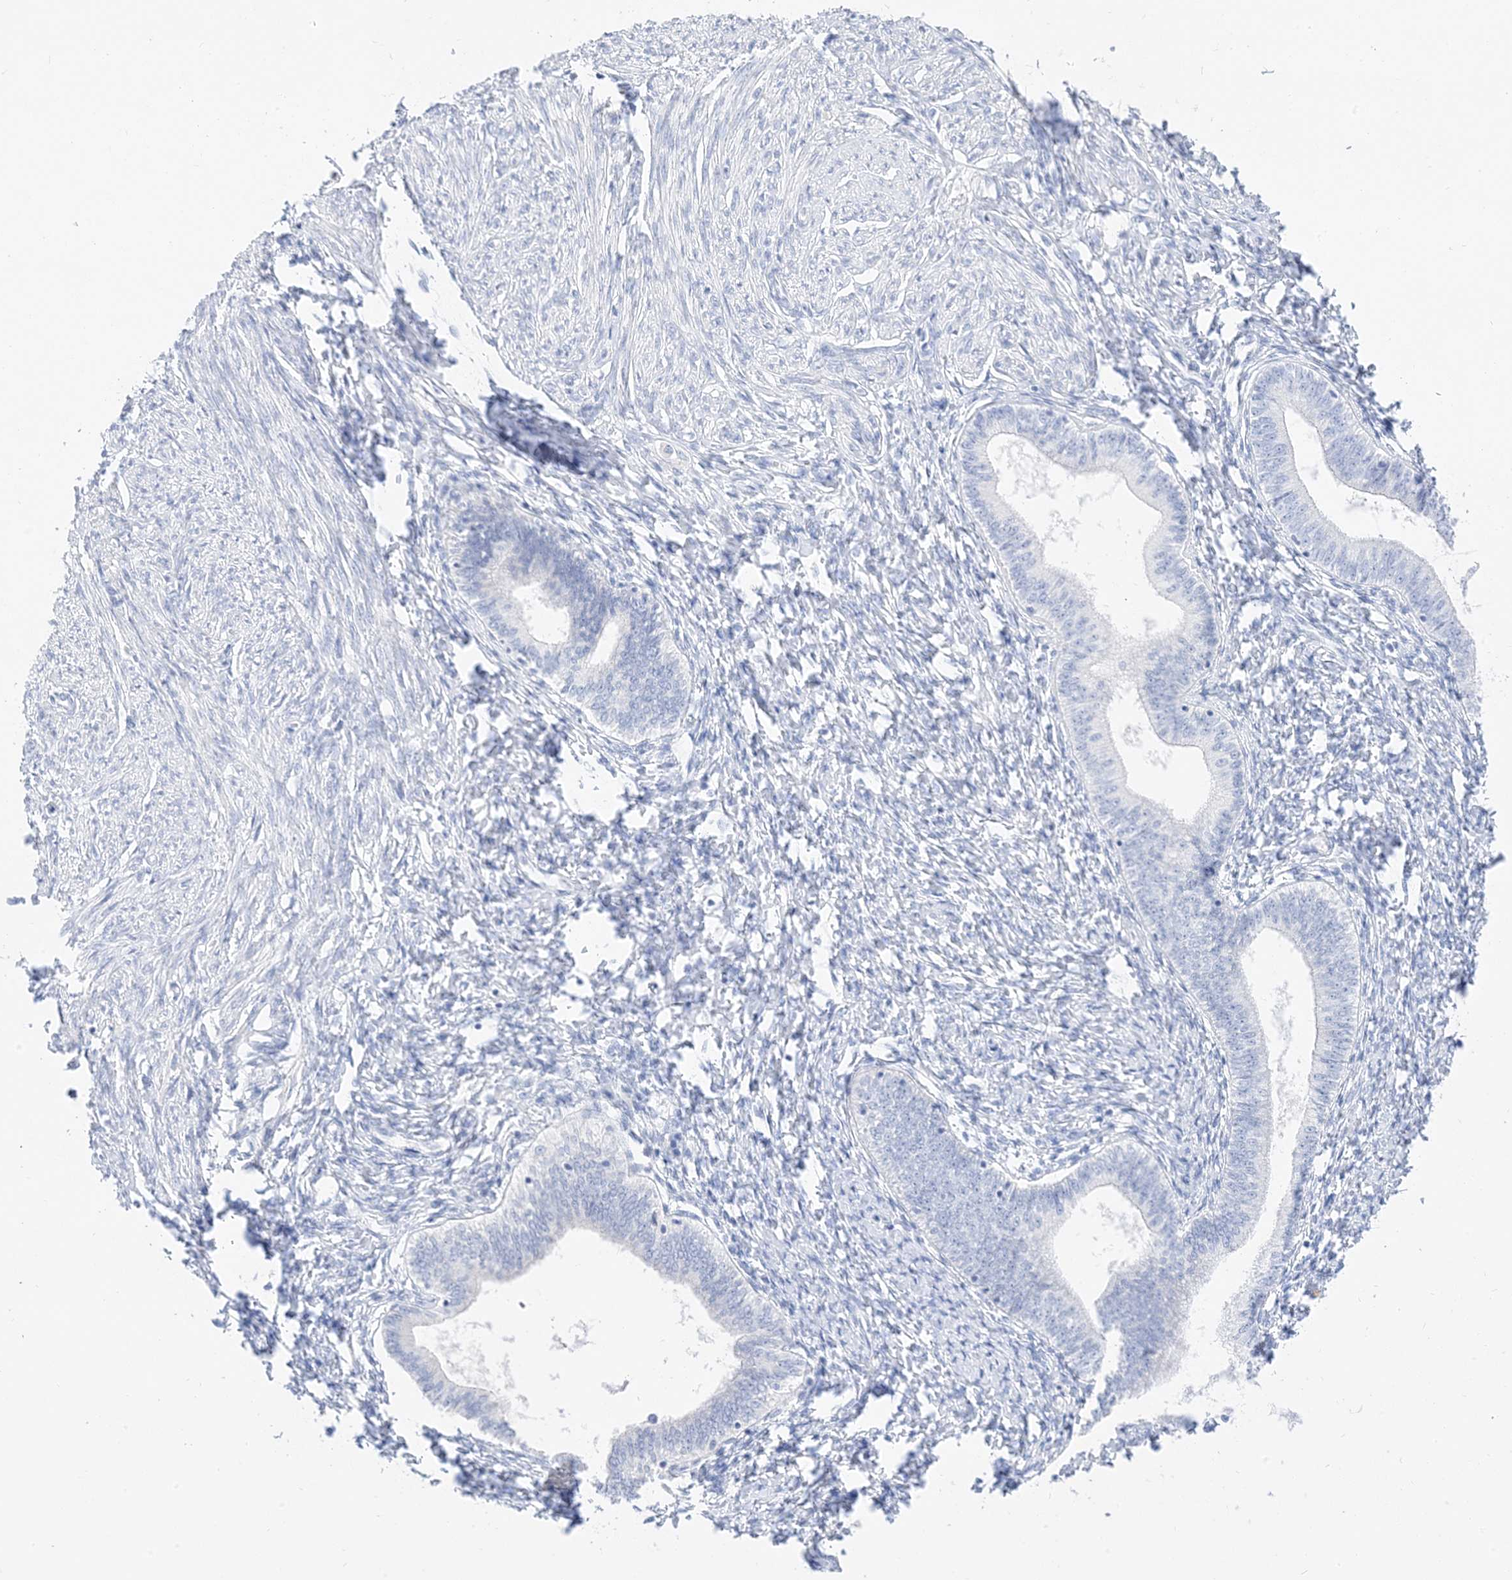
{"staining": {"intensity": "negative", "quantity": "none", "location": "none"}, "tissue": "endometrium", "cell_type": "Cells in endometrial stroma", "image_type": "normal", "snomed": [{"axis": "morphology", "description": "Normal tissue, NOS"}, {"axis": "topography", "description": "Endometrium"}], "caption": "DAB (3,3'-diaminobenzidine) immunohistochemical staining of unremarkable human endometrium displays no significant expression in cells in endometrial stroma. Nuclei are stained in blue.", "gene": "MUC17", "patient": {"sex": "female", "age": 72}}